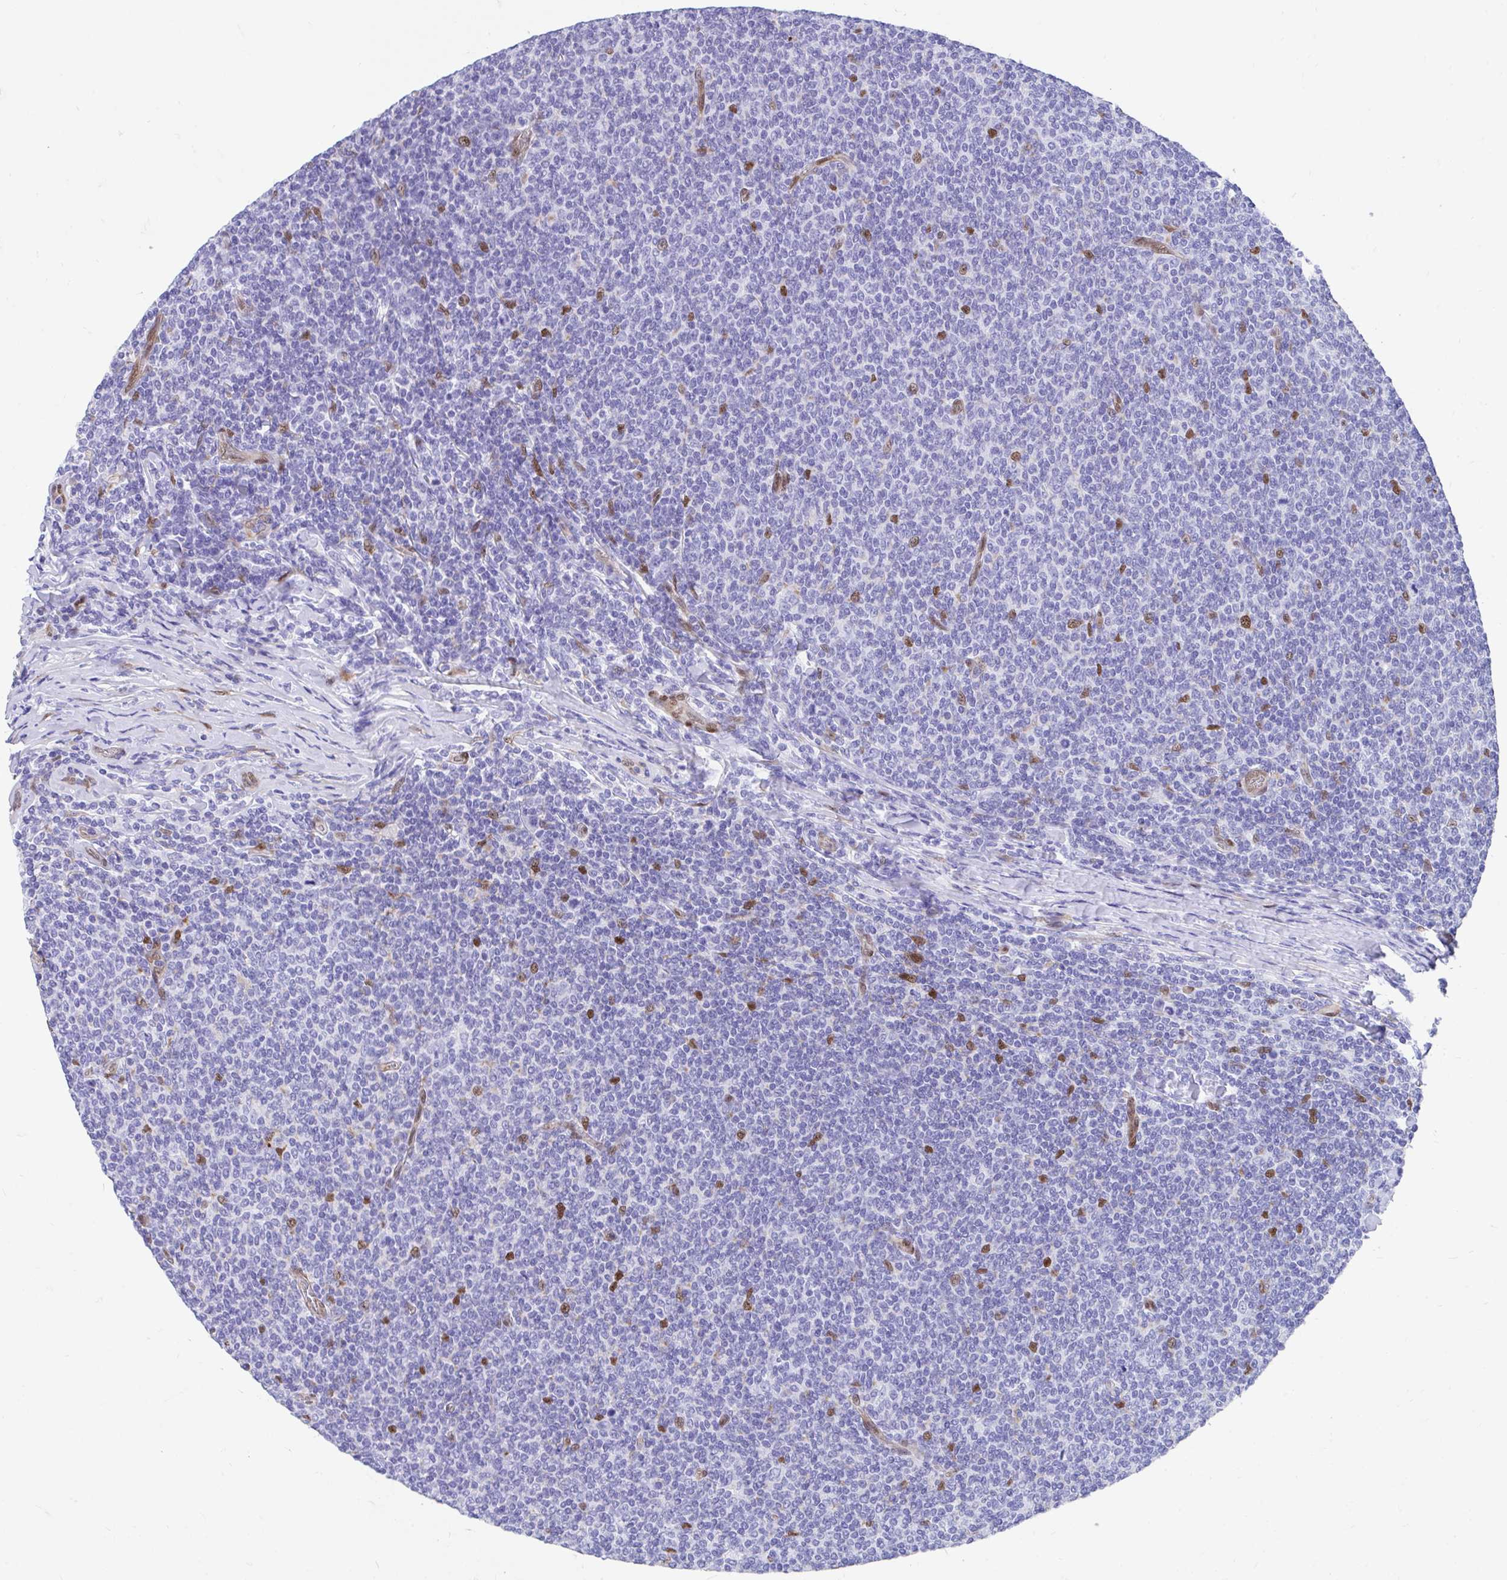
{"staining": {"intensity": "negative", "quantity": "none", "location": "none"}, "tissue": "lymphoma", "cell_type": "Tumor cells", "image_type": "cancer", "snomed": [{"axis": "morphology", "description": "Malignant lymphoma, non-Hodgkin's type, Low grade"}, {"axis": "topography", "description": "Lymph node"}], "caption": "Protein analysis of lymphoma demonstrates no significant positivity in tumor cells.", "gene": "RBPMS", "patient": {"sex": "male", "age": 52}}